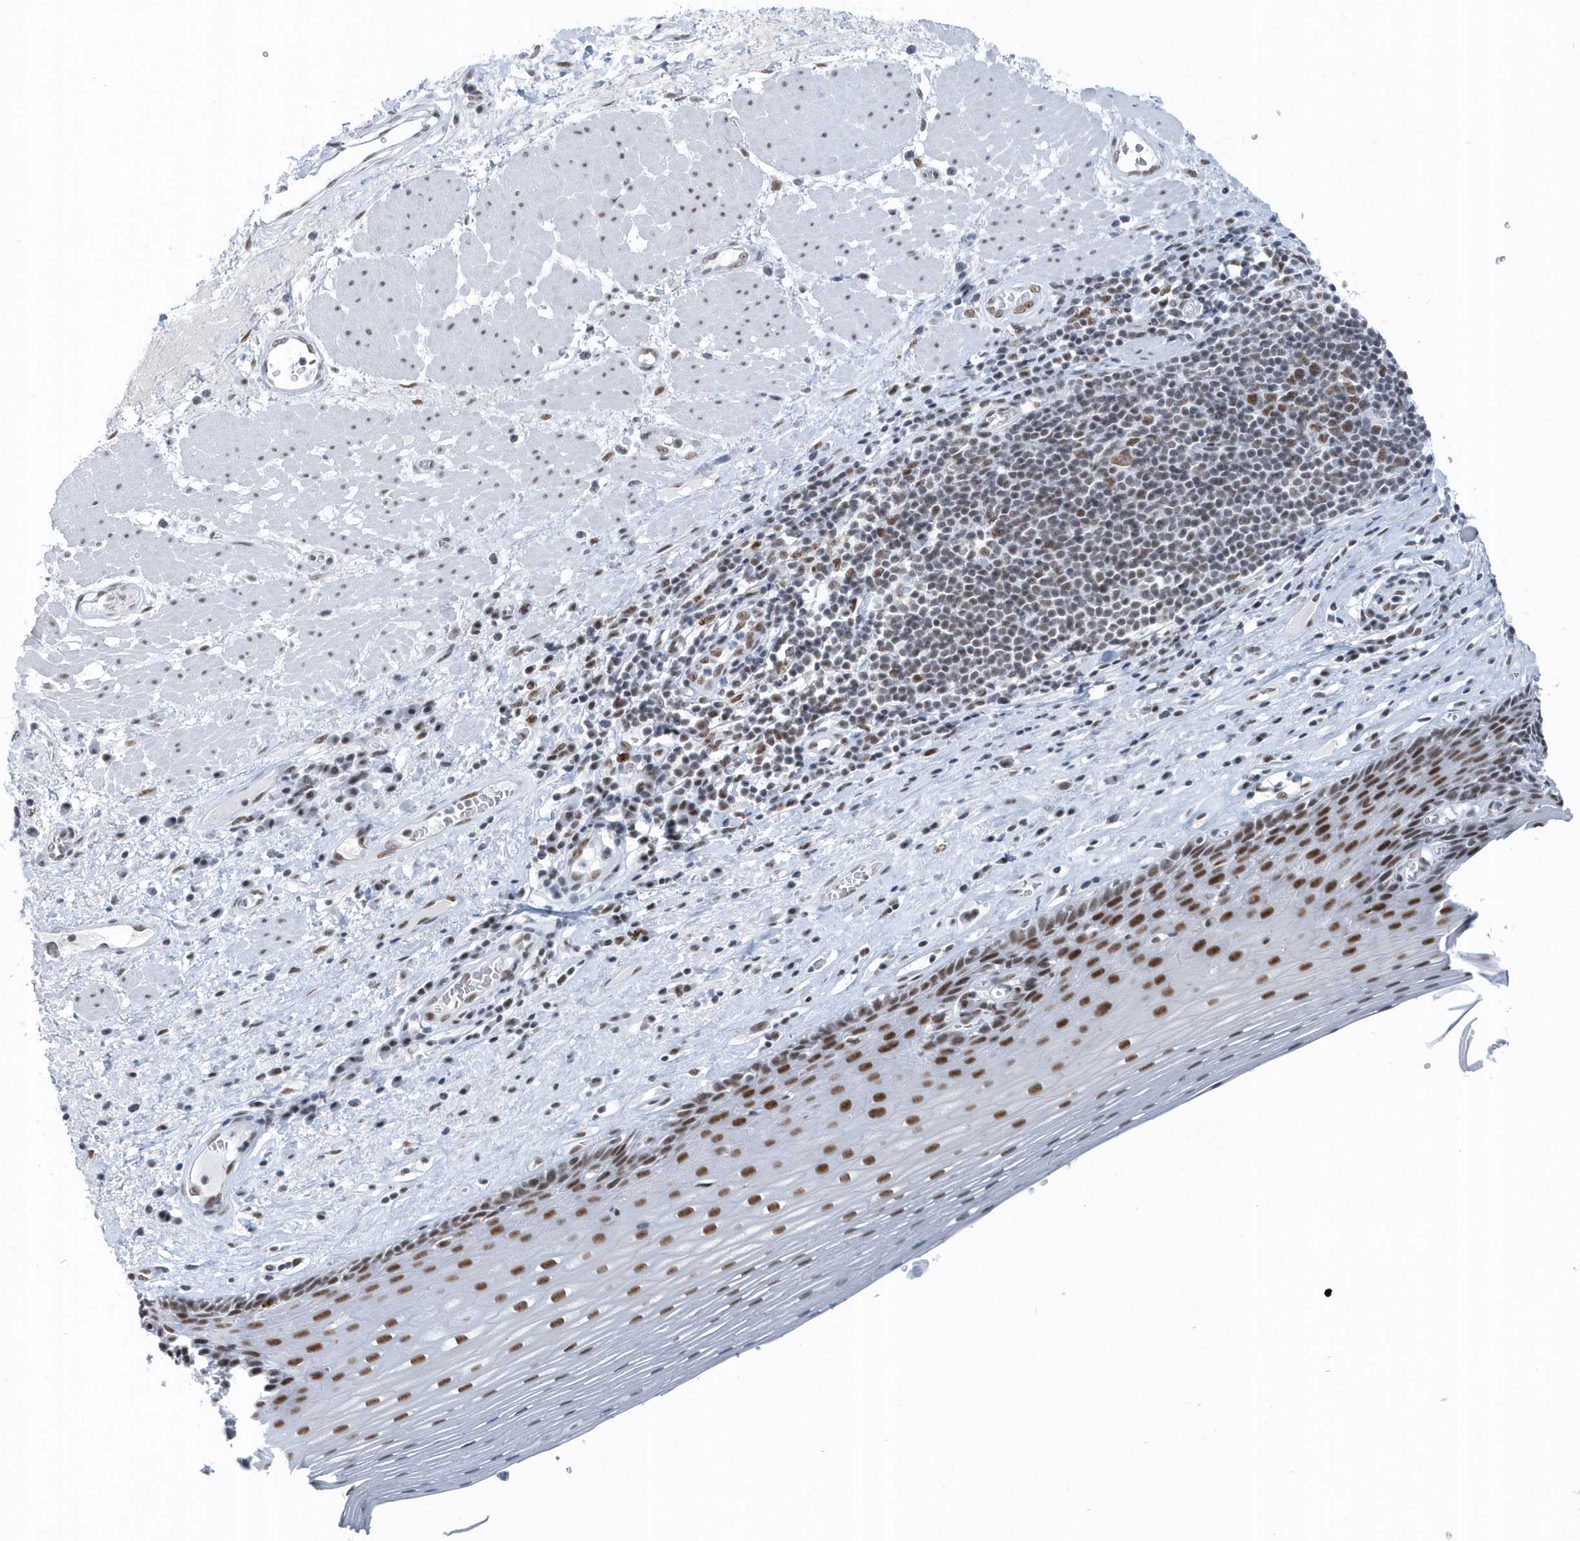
{"staining": {"intensity": "strong", "quantity": "25%-75%", "location": "nuclear"}, "tissue": "esophagus", "cell_type": "Squamous epithelial cells", "image_type": "normal", "snomed": [{"axis": "morphology", "description": "Normal tissue, NOS"}, {"axis": "topography", "description": "Esophagus"}], "caption": "This micrograph reveals immunohistochemistry (IHC) staining of normal esophagus, with high strong nuclear expression in about 25%-75% of squamous epithelial cells.", "gene": "FIP1L1", "patient": {"sex": "male", "age": 62}}